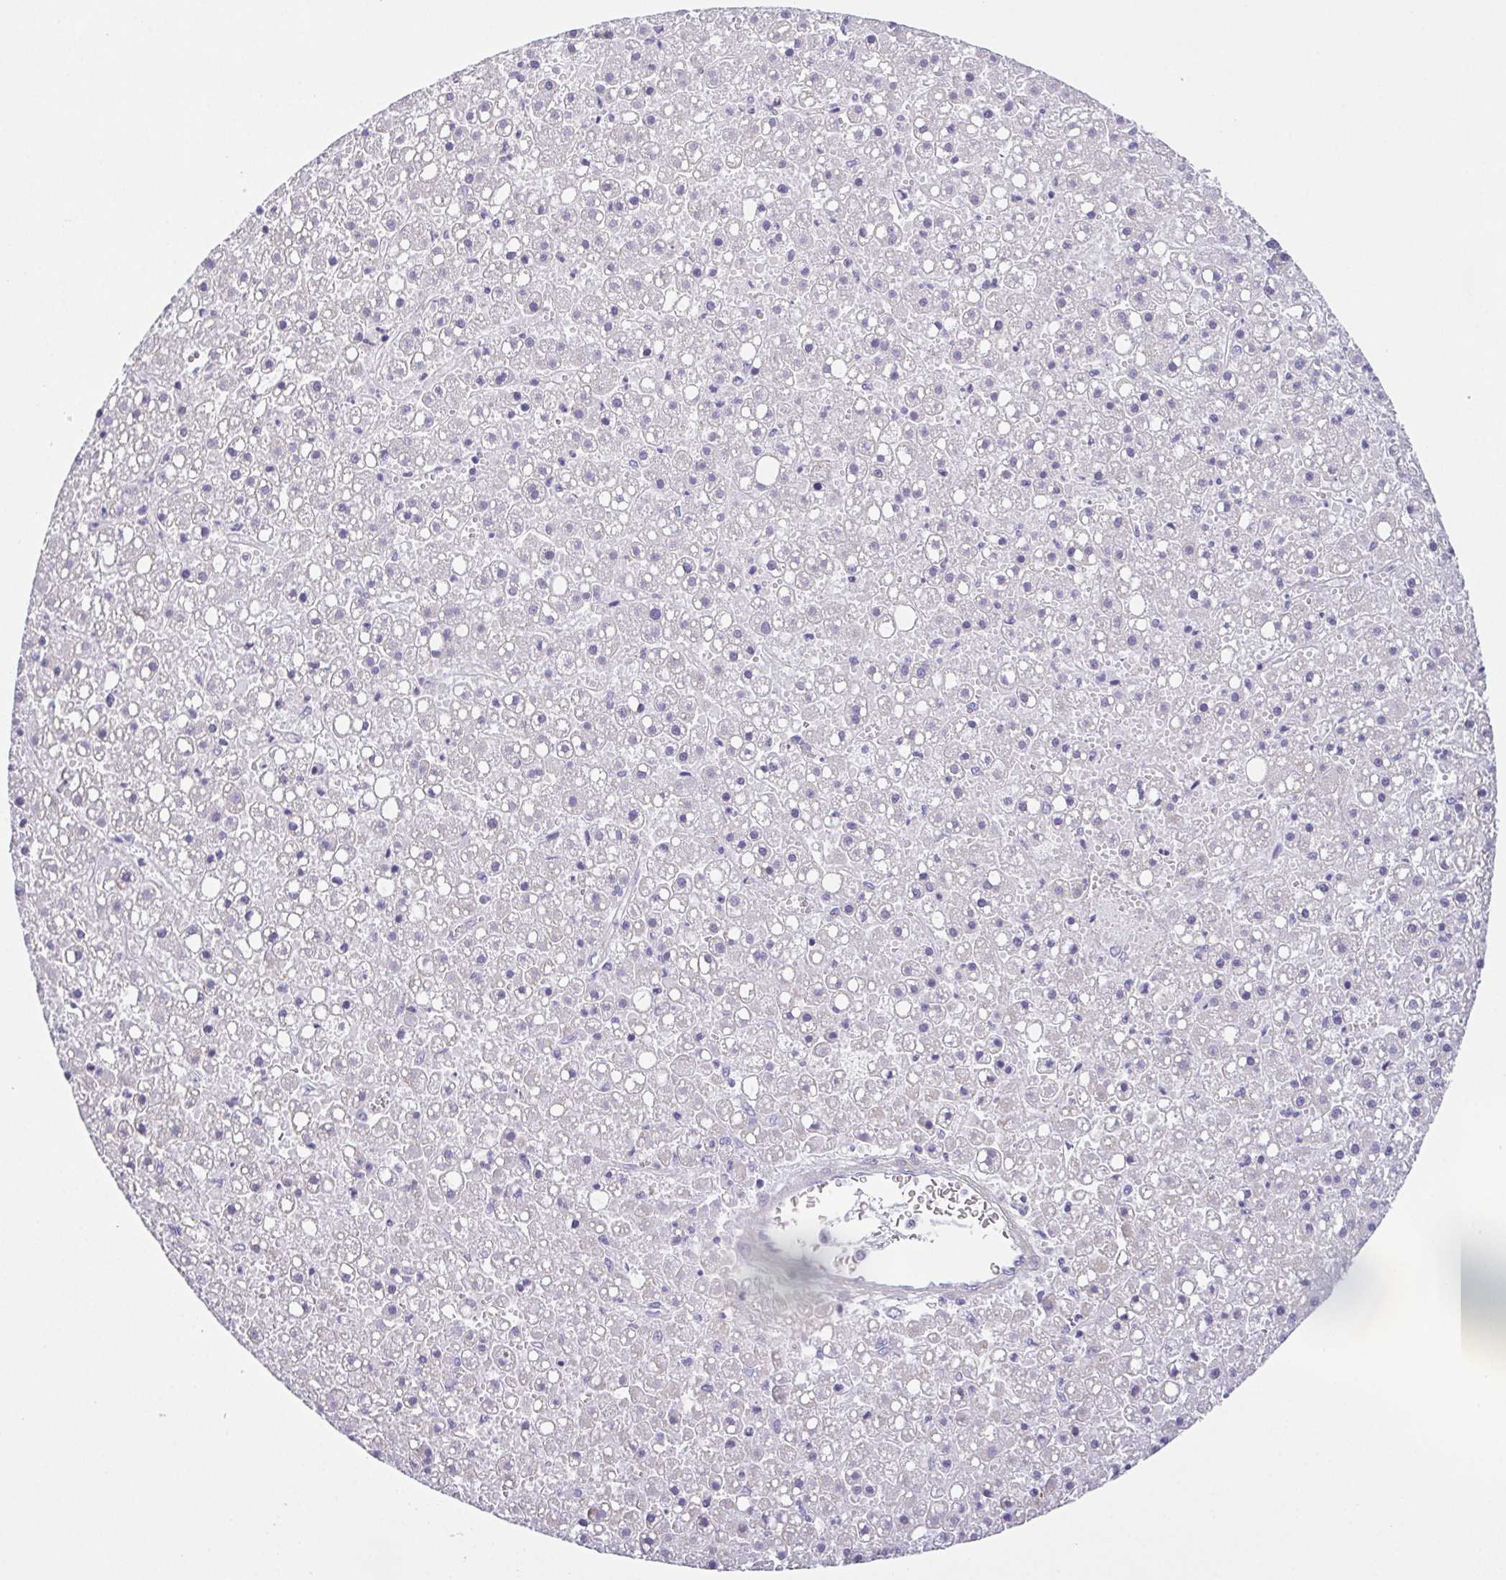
{"staining": {"intensity": "negative", "quantity": "none", "location": "none"}, "tissue": "liver cancer", "cell_type": "Tumor cells", "image_type": "cancer", "snomed": [{"axis": "morphology", "description": "Carcinoma, Hepatocellular, NOS"}, {"axis": "topography", "description": "Liver"}], "caption": "Immunohistochemistry micrograph of liver cancer (hepatocellular carcinoma) stained for a protein (brown), which demonstrates no expression in tumor cells.", "gene": "MYL6", "patient": {"sex": "male", "age": 67}}